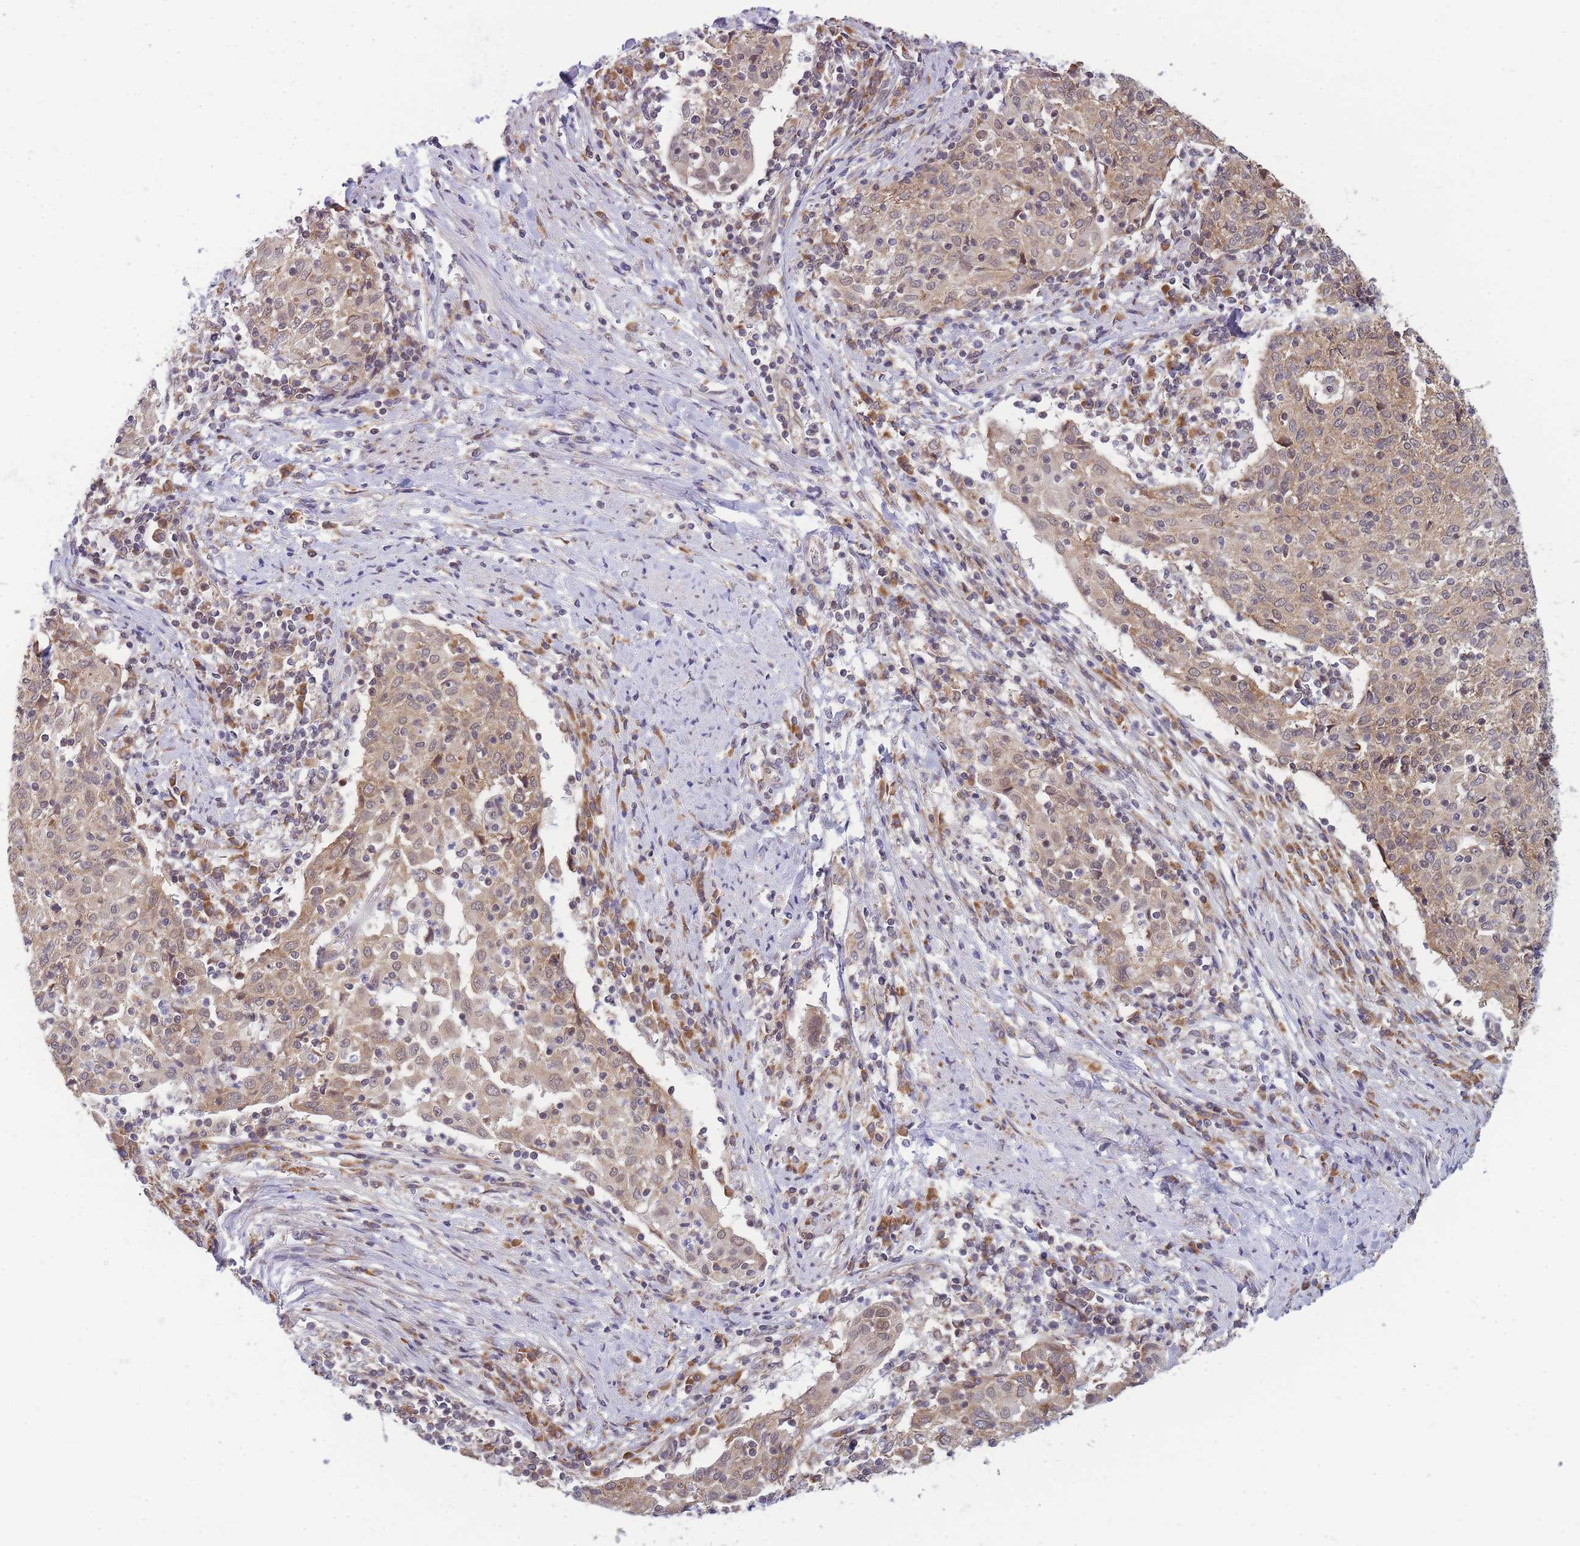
{"staining": {"intensity": "weak", "quantity": ">75%", "location": "cytoplasmic/membranous"}, "tissue": "cervical cancer", "cell_type": "Tumor cells", "image_type": "cancer", "snomed": [{"axis": "morphology", "description": "Squamous cell carcinoma, NOS"}, {"axis": "topography", "description": "Cervix"}], "caption": "Protein analysis of cervical cancer tissue shows weak cytoplasmic/membranous staining in about >75% of tumor cells. The staining is performed using DAB brown chromogen to label protein expression. The nuclei are counter-stained blue using hematoxylin.", "gene": "MRPL23", "patient": {"sex": "female", "age": 52}}